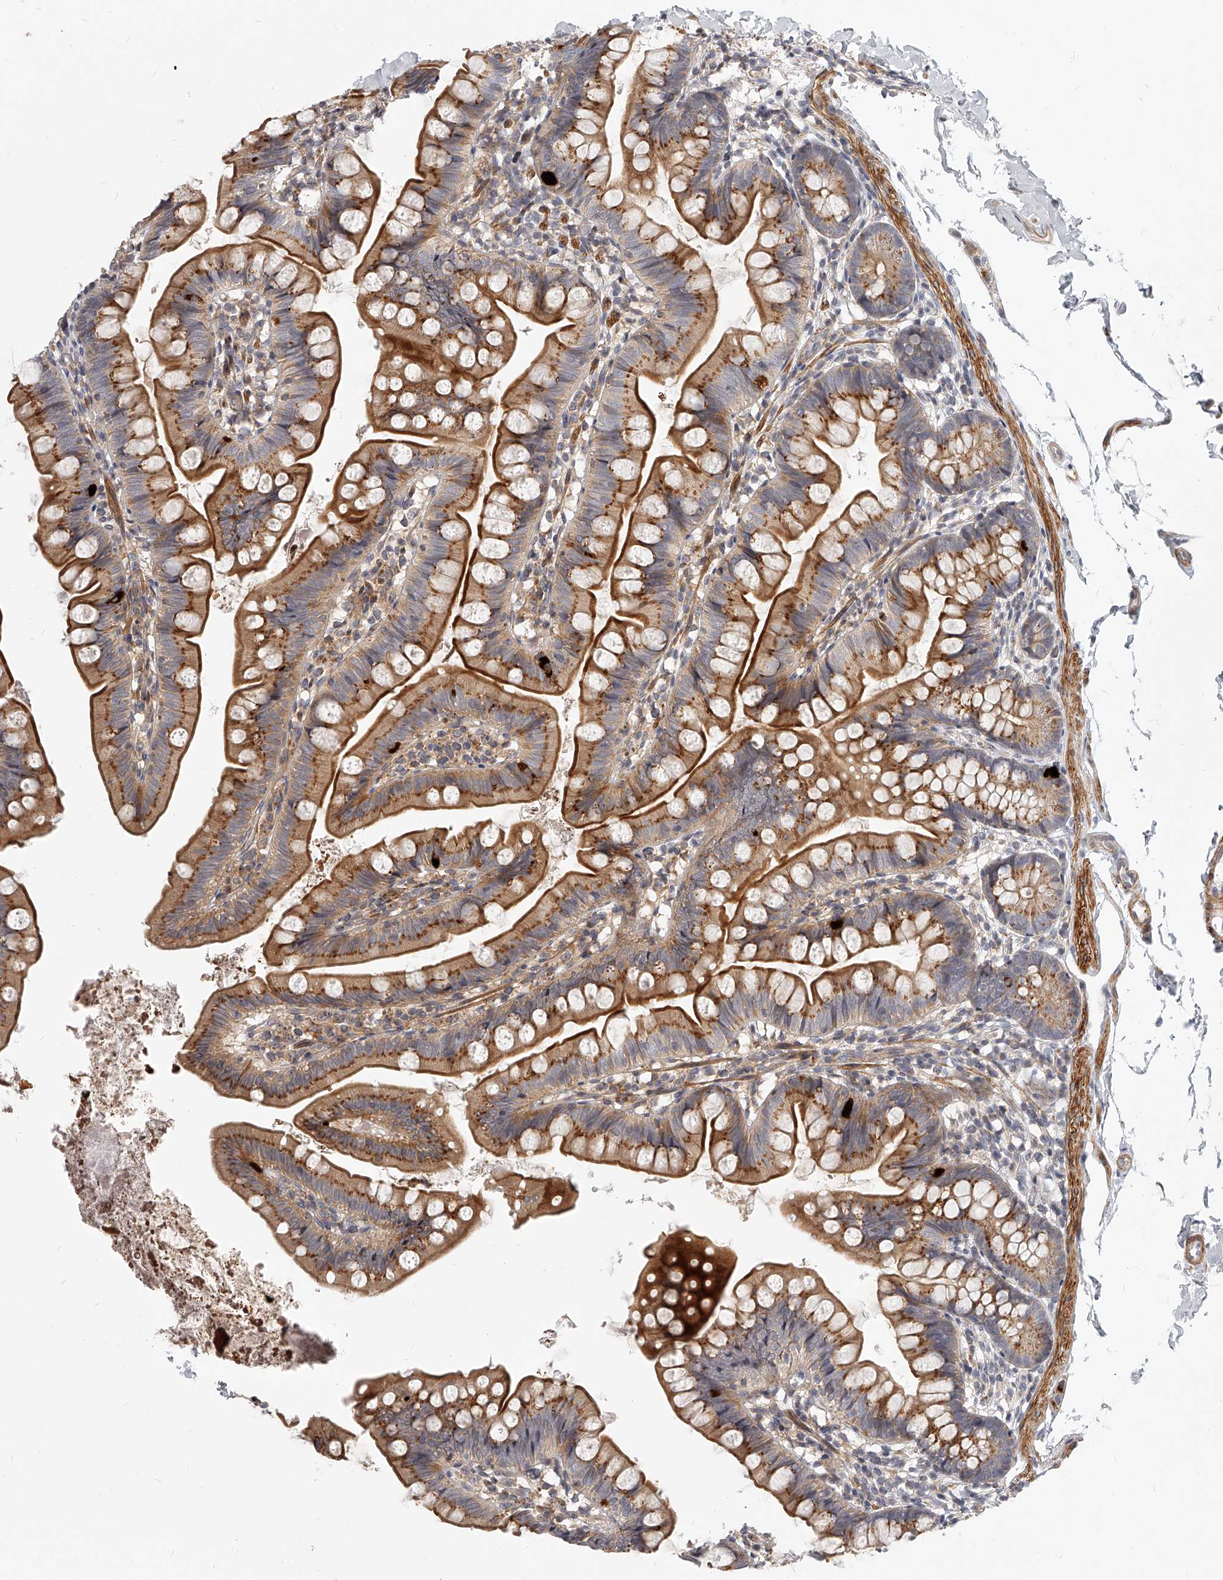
{"staining": {"intensity": "strong", "quantity": ">75%", "location": "cytoplasmic/membranous"}, "tissue": "small intestine", "cell_type": "Glandular cells", "image_type": "normal", "snomed": [{"axis": "morphology", "description": "Normal tissue, NOS"}, {"axis": "topography", "description": "Small intestine"}], "caption": "Approximately >75% of glandular cells in normal small intestine demonstrate strong cytoplasmic/membranous protein positivity as visualized by brown immunohistochemical staining.", "gene": "SLC37A1", "patient": {"sex": "male", "age": 7}}